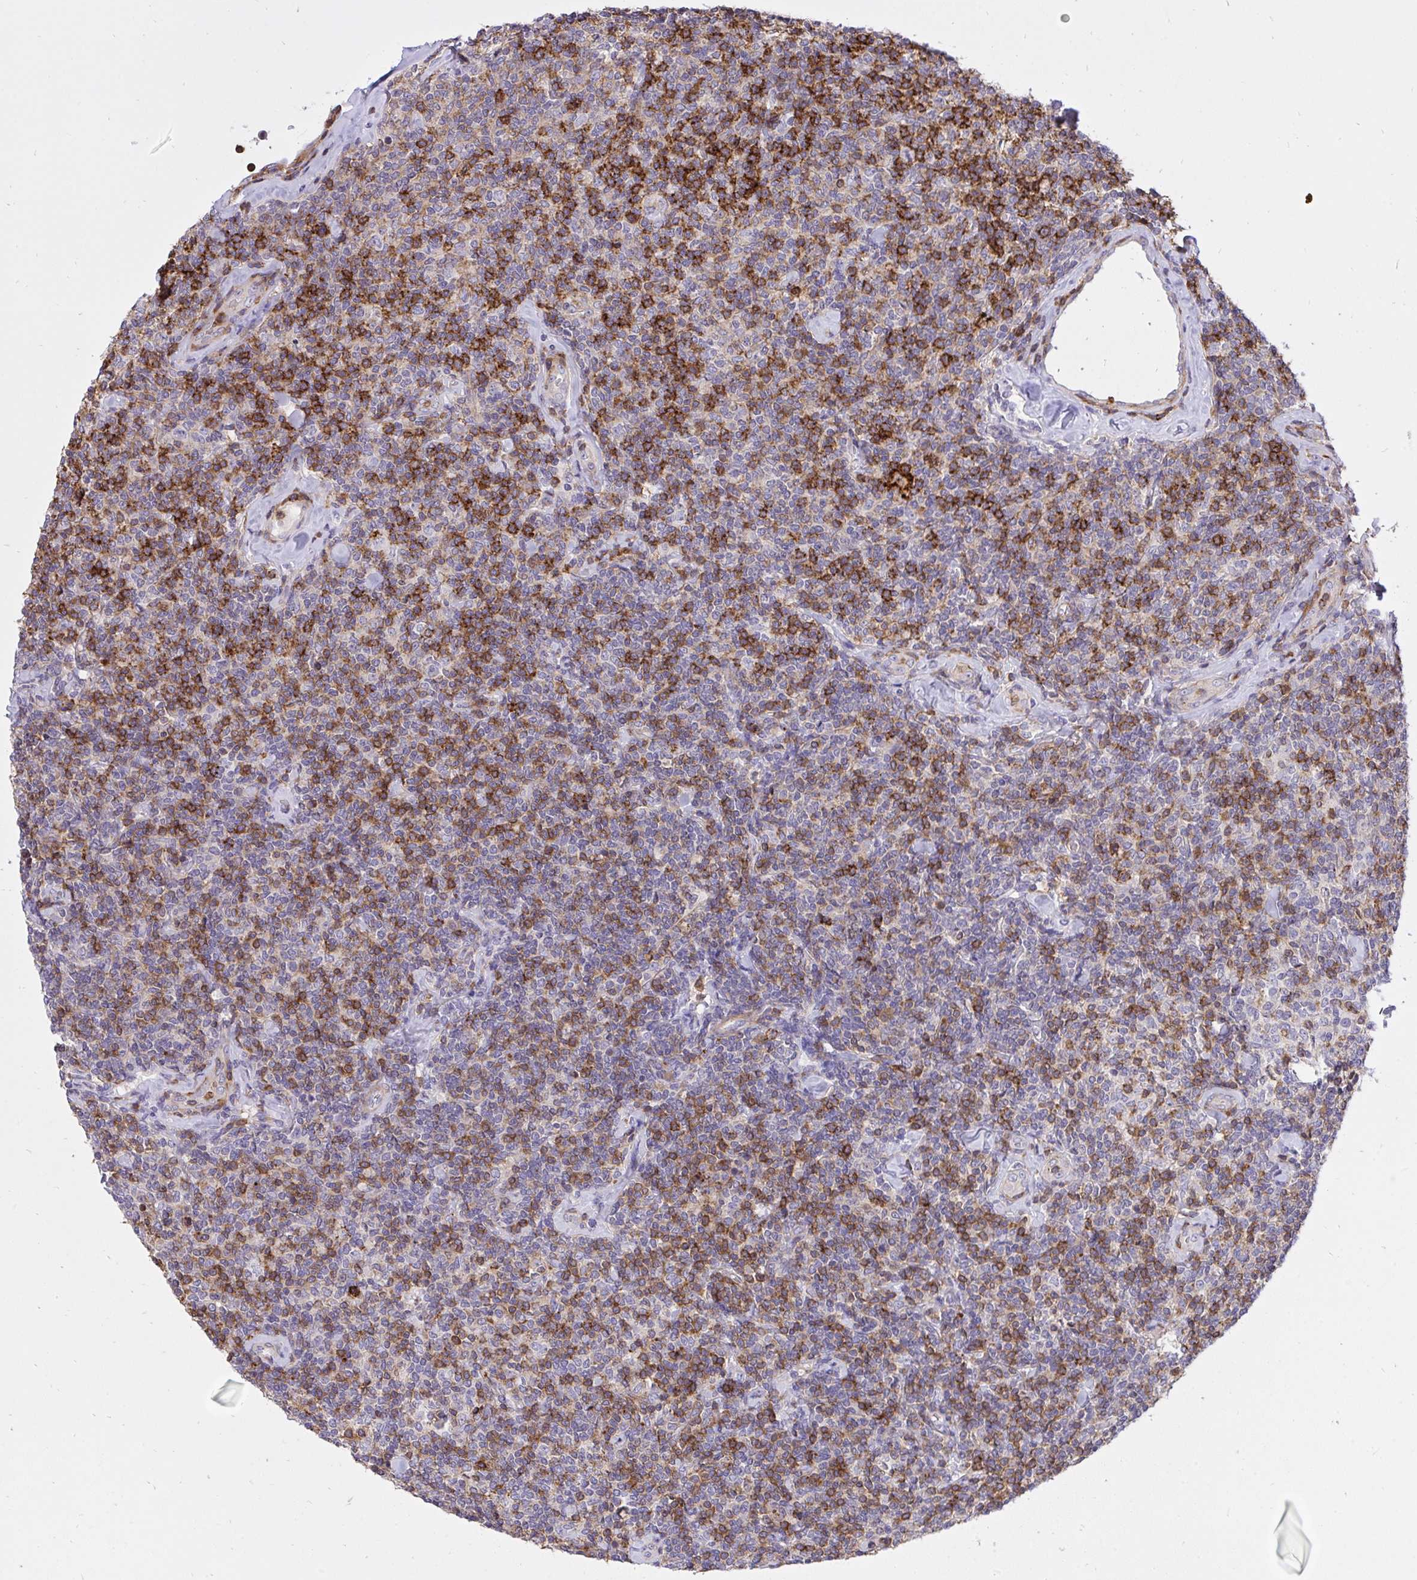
{"staining": {"intensity": "moderate", "quantity": "25%-75%", "location": "cytoplasmic/membranous"}, "tissue": "lymphoma", "cell_type": "Tumor cells", "image_type": "cancer", "snomed": [{"axis": "morphology", "description": "Malignant lymphoma, non-Hodgkin's type, Low grade"}, {"axis": "topography", "description": "Lymph node"}], "caption": "This histopathology image displays IHC staining of human lymphoma, with medium moderate cytoplasmic/membranous staining in approximately 25%-75% of tumor cells.", "gene": "ERI1", "patient": {"sex": "female", "age": 56}}